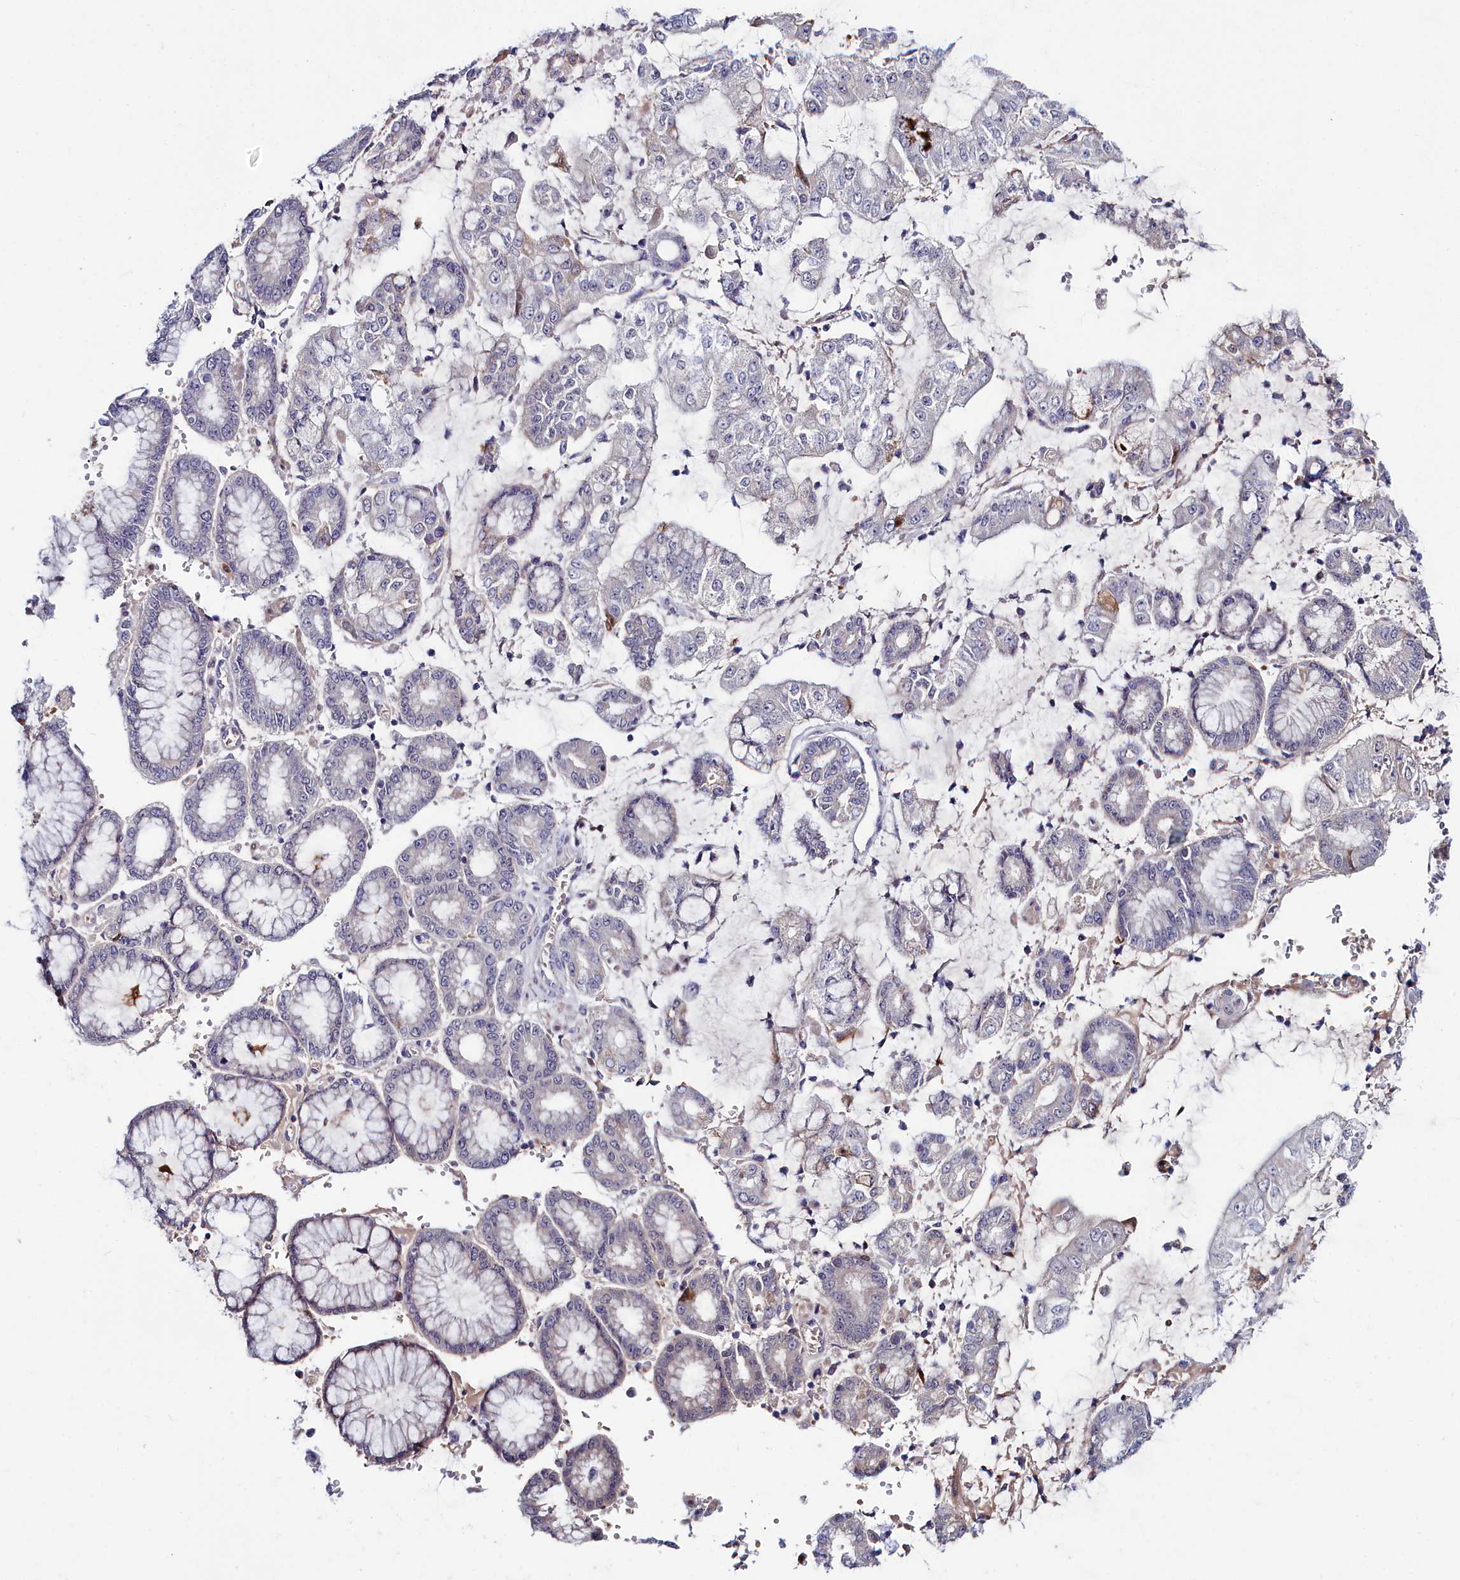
{"staining": {"intensity": "negative", "quantity": "none", "location": "none"}, "tissue": "stomach cancer", "cell_type": "Tumor cells", "image_type": "cancer", "snomed": [{"axis": "morphology", "description": "Adenocarcinoma, NOS"}, {"axis": "topography", "description": "Stomach"}], "caption": "A photomicrograph of adenocarcinoma (stomach) stained for a protein demonstrates no brown staining in tumor cells.", "gene": "KCTD18", "patient": {"sex": "male", "age": 76}}